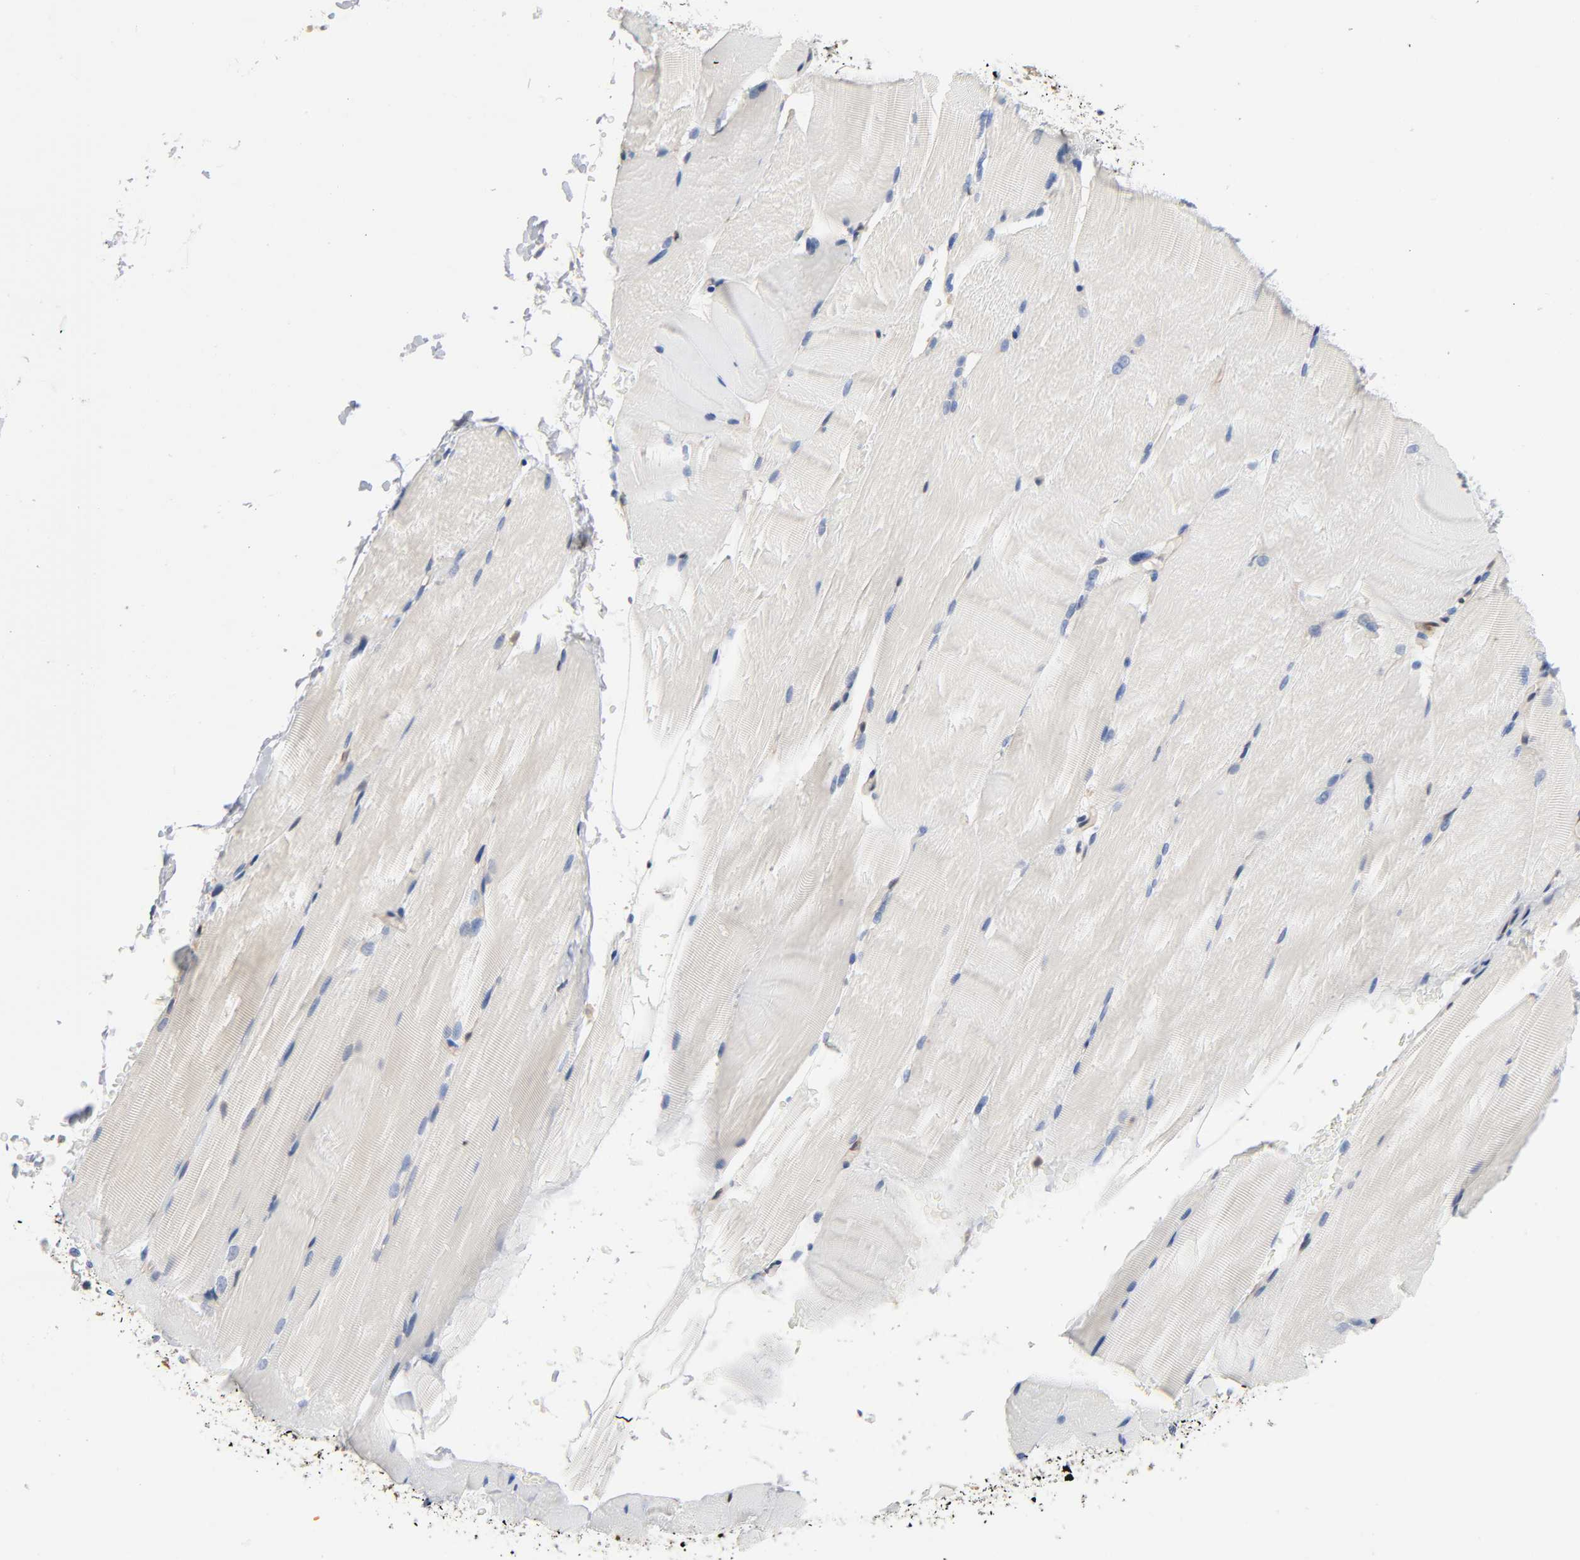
{"staining": {"intensity": "weak", "quantity": "<25%", "location": "cytoplasmic/membranous"}, "tissue": "skeletal muscle", "cell_type": "Myocytes", "image_type": "normal", "snomed": [{"axis": "morphology", "description": "Normal tissue, NOS"}, {"axis": "topography", "description": "Skeletal muscle"}, {"axis": "topography", "description": "Parathyroid gland"}], "caption": "This is an immunohistochemistry (IHC) image of unremarkable human skeletal muscle. There is no positivity in myocytes.", "gene": "PRKAB1", "patient": {"sex": "female", "age": 37}}